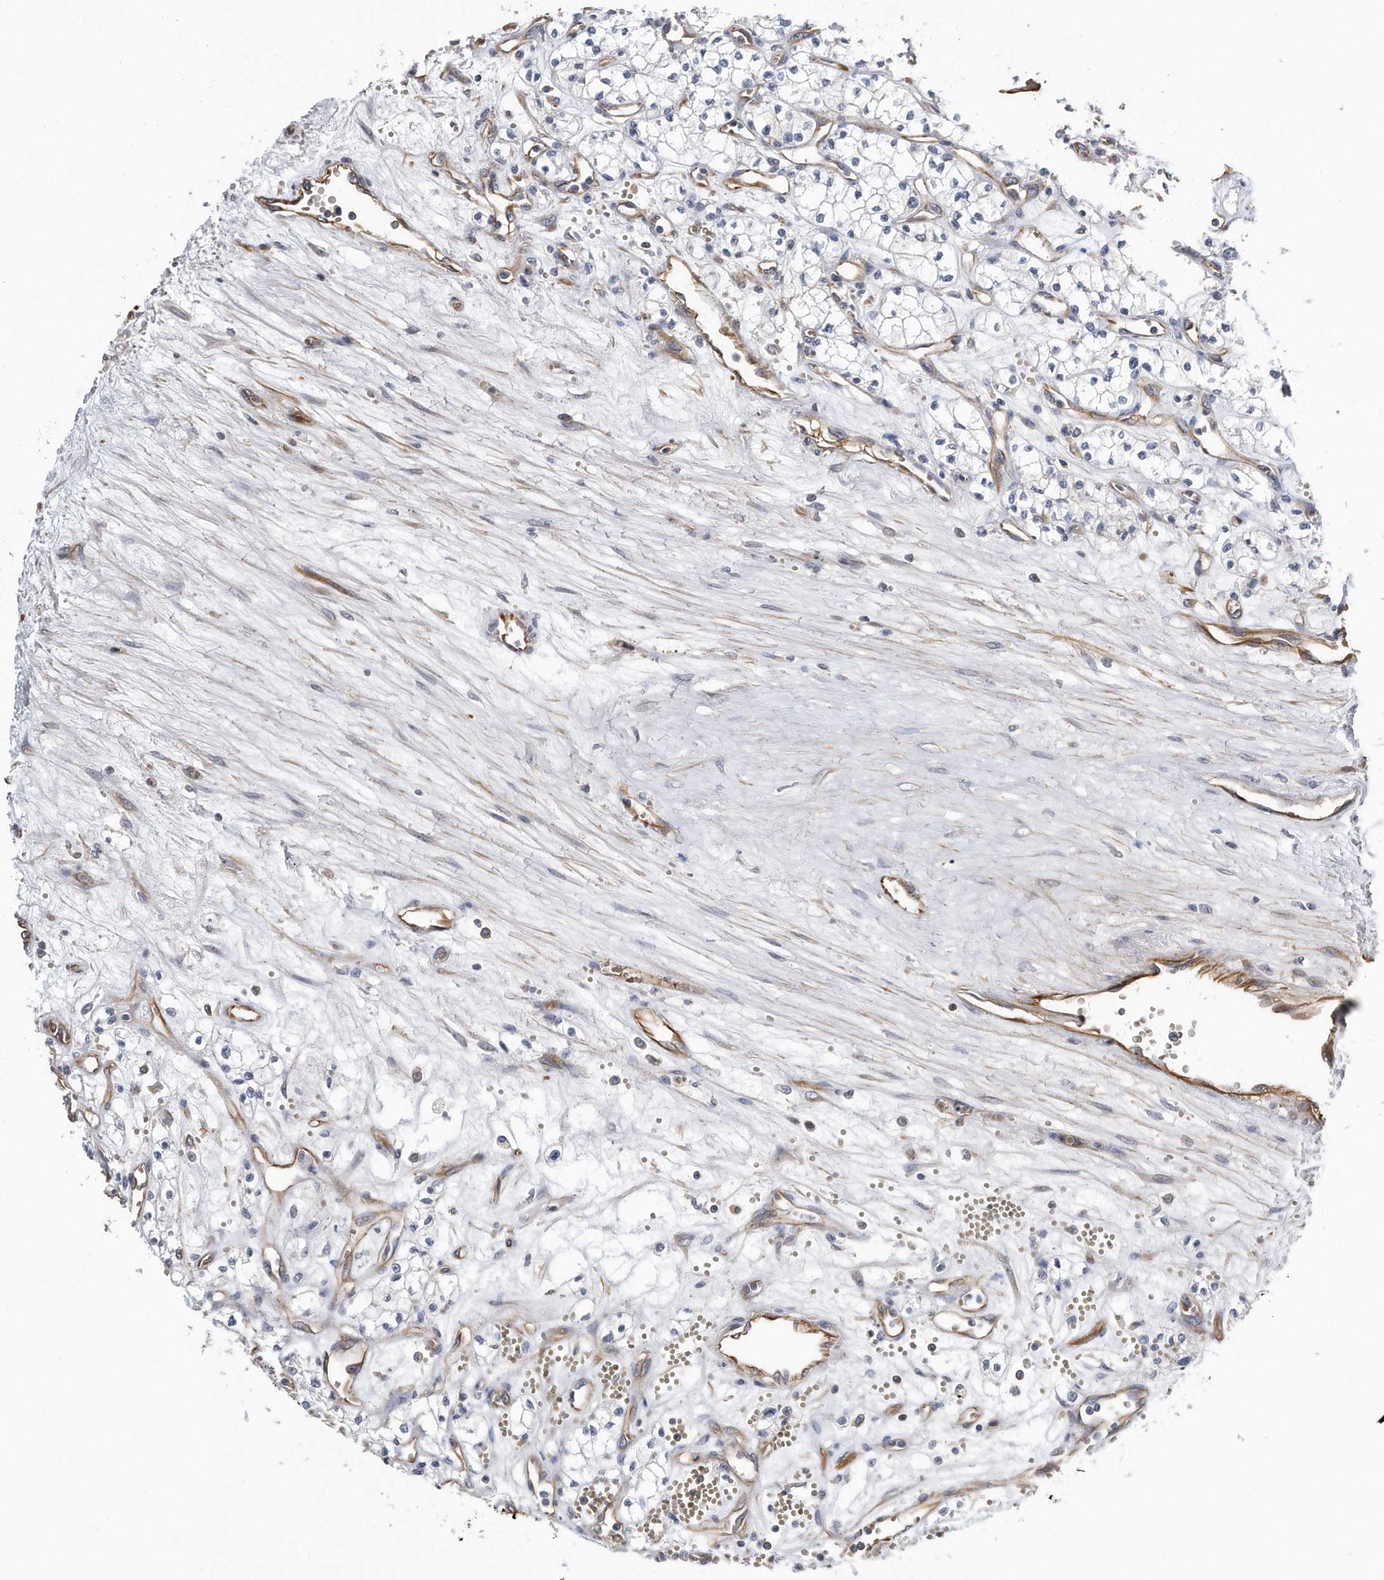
{"staining": {"intensity": "negative", "quantity": "none", "location": "none"}, "tissue": "renal cancer", "cell_type": "Tumor cells", "image_type": "cancer", "snomed": [{"axis": "morphology", "description": "Adenocarcinoma, NOS"}, {"axis": "topography", "description": "Kidney"}], "caption": "DAB (3,3'-diaminobenzidine) immunohistochemical staining of human renal cancer (adenocarcinoma) shows no significant positivity in tumor cells.", "gene": "GPC1", "patient": {"sex": "male", "age": 59}}